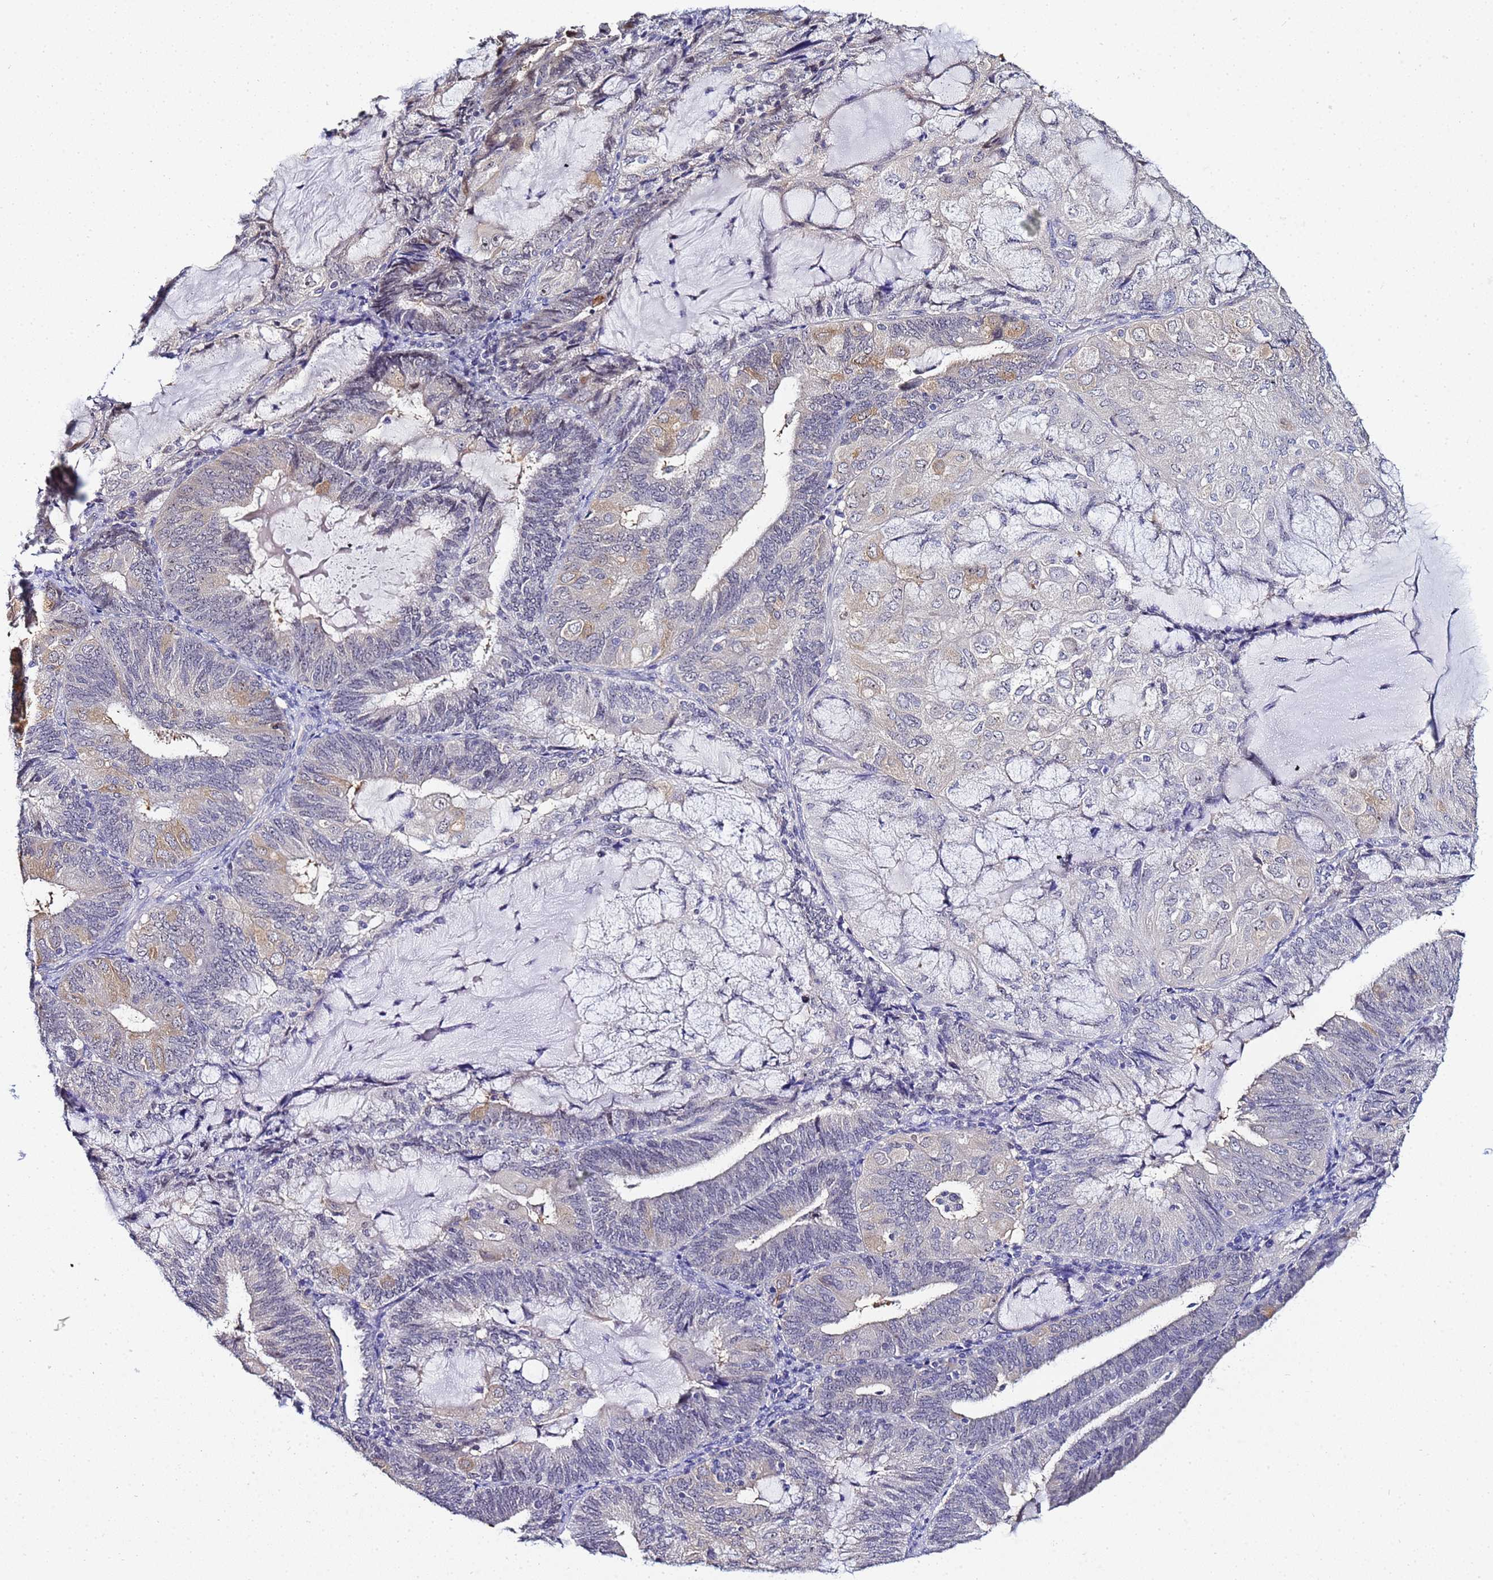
{"staining": {"intensity": "moderate", "quantity": "<25%", "location": "cytoplasmic/membranous"}, "tissue": "endometrial cancer", "cell_type": "Tumor cells", "image_type": "cancer", "snomed": [{"axis": "morphology", "description": "Adenocarcinoma, NOS"}, {"axis": "topography", "description": "Endometrium"}], "caption": "The photomicrograph demonstrates immunohistochemical staining of adenocarcinoma (endometrial). There is moderate cytoplasmic/membranous staining is present in approximately <25% of tumor cells.", "gene": "ACTL6B", "patient": {"sex": "female", "age": 81}}